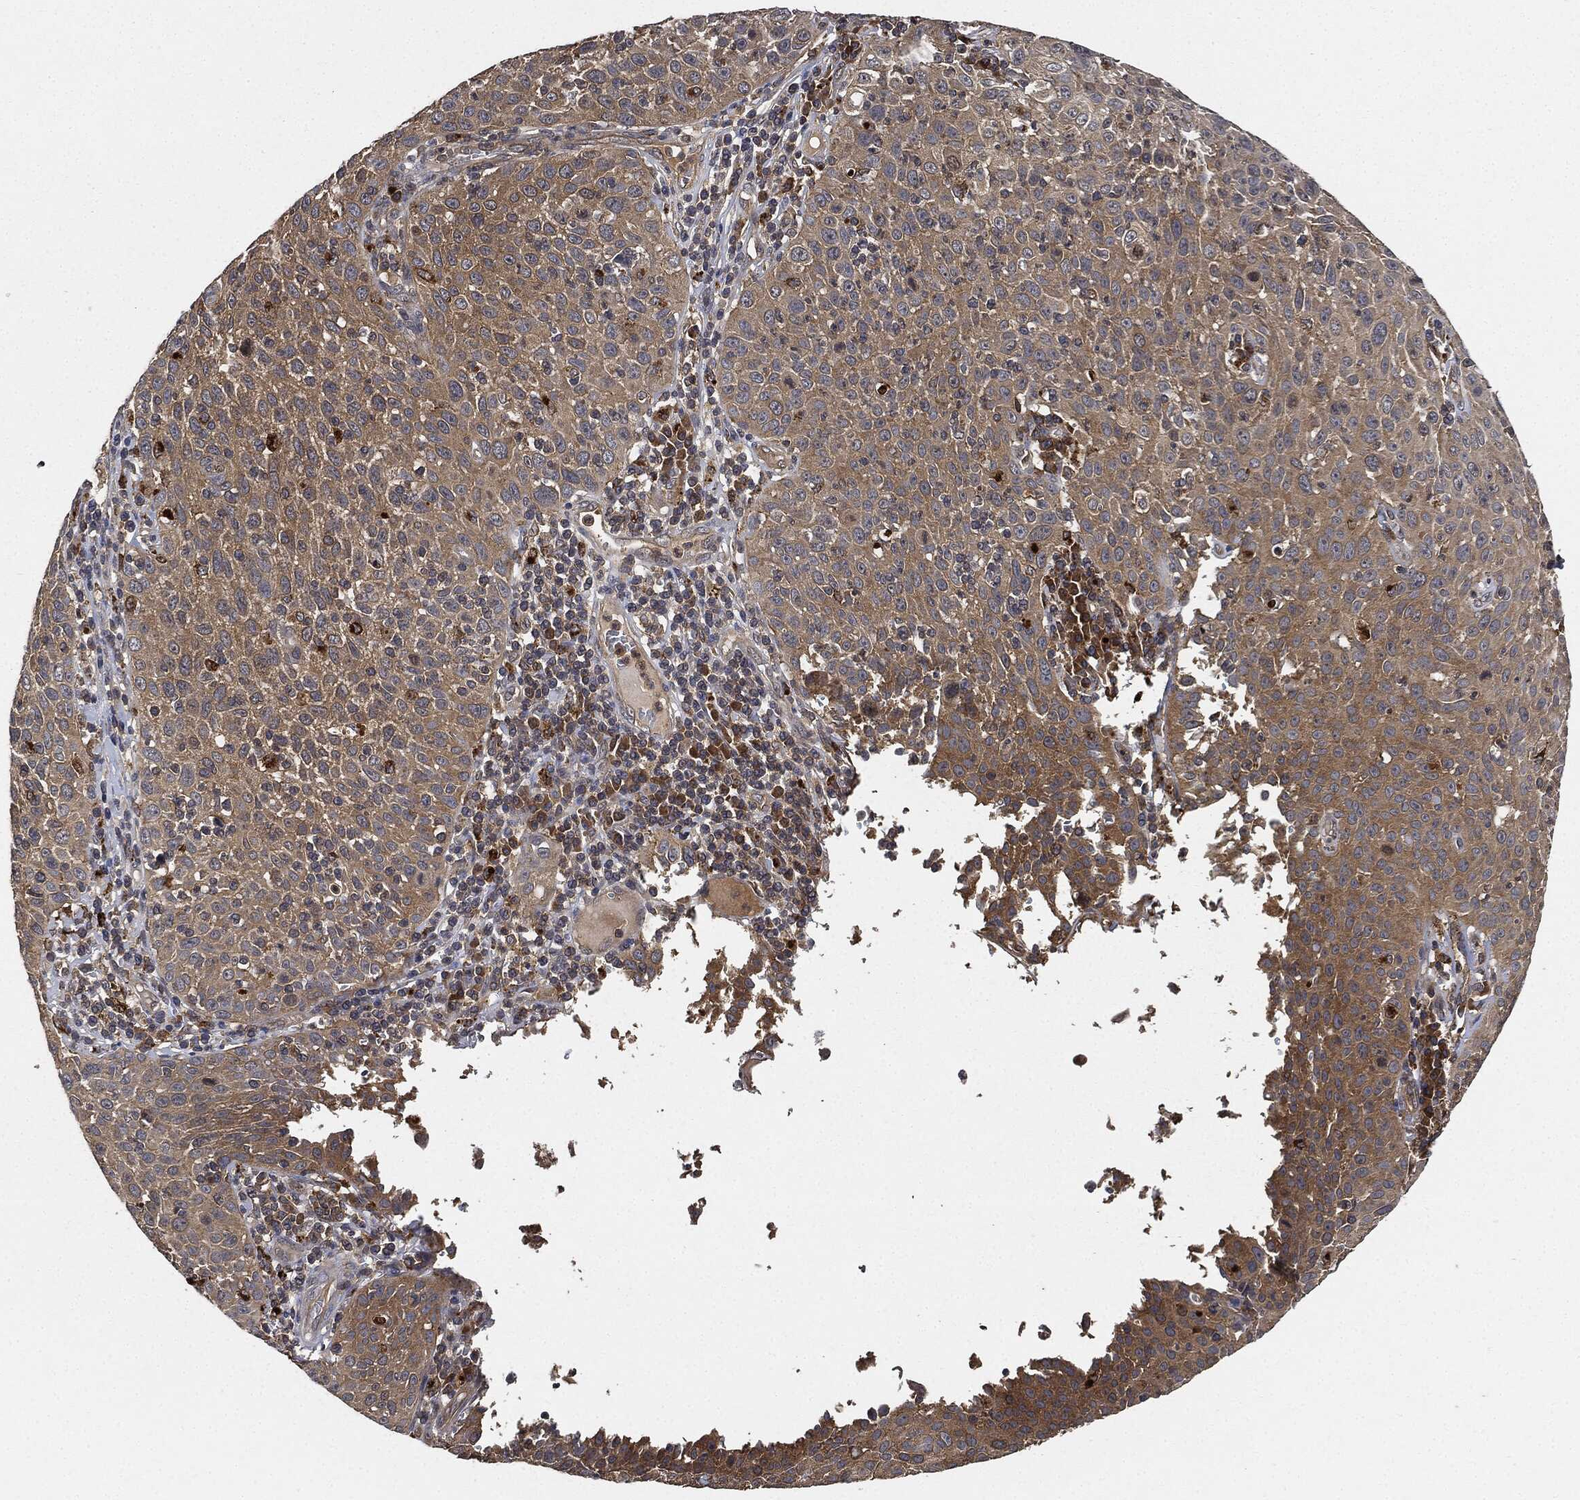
{"staining": {"intensity": "weak", "quantity": "25%-75%", "location": "cytoplasmic/membranous"}, "tissue": "cervical cancer", "cell_type": "Tumor cells", "image_type": "cancer", "snomed": [{"axis": "morphology", "description": "Squamous cell carcinoma, NOS"}, {"axis": "topography", "description": "Cervix"}], "caption": "Cervical cancer stained with DAB (3,3'-diaminobenzidine) IHC reveals low levels of weak cytoplasmic/membranous staining in approximately 25%-75% of tumor cells.", "gene": "BRAF", "patient": {"sex": "female", "age": 26}}